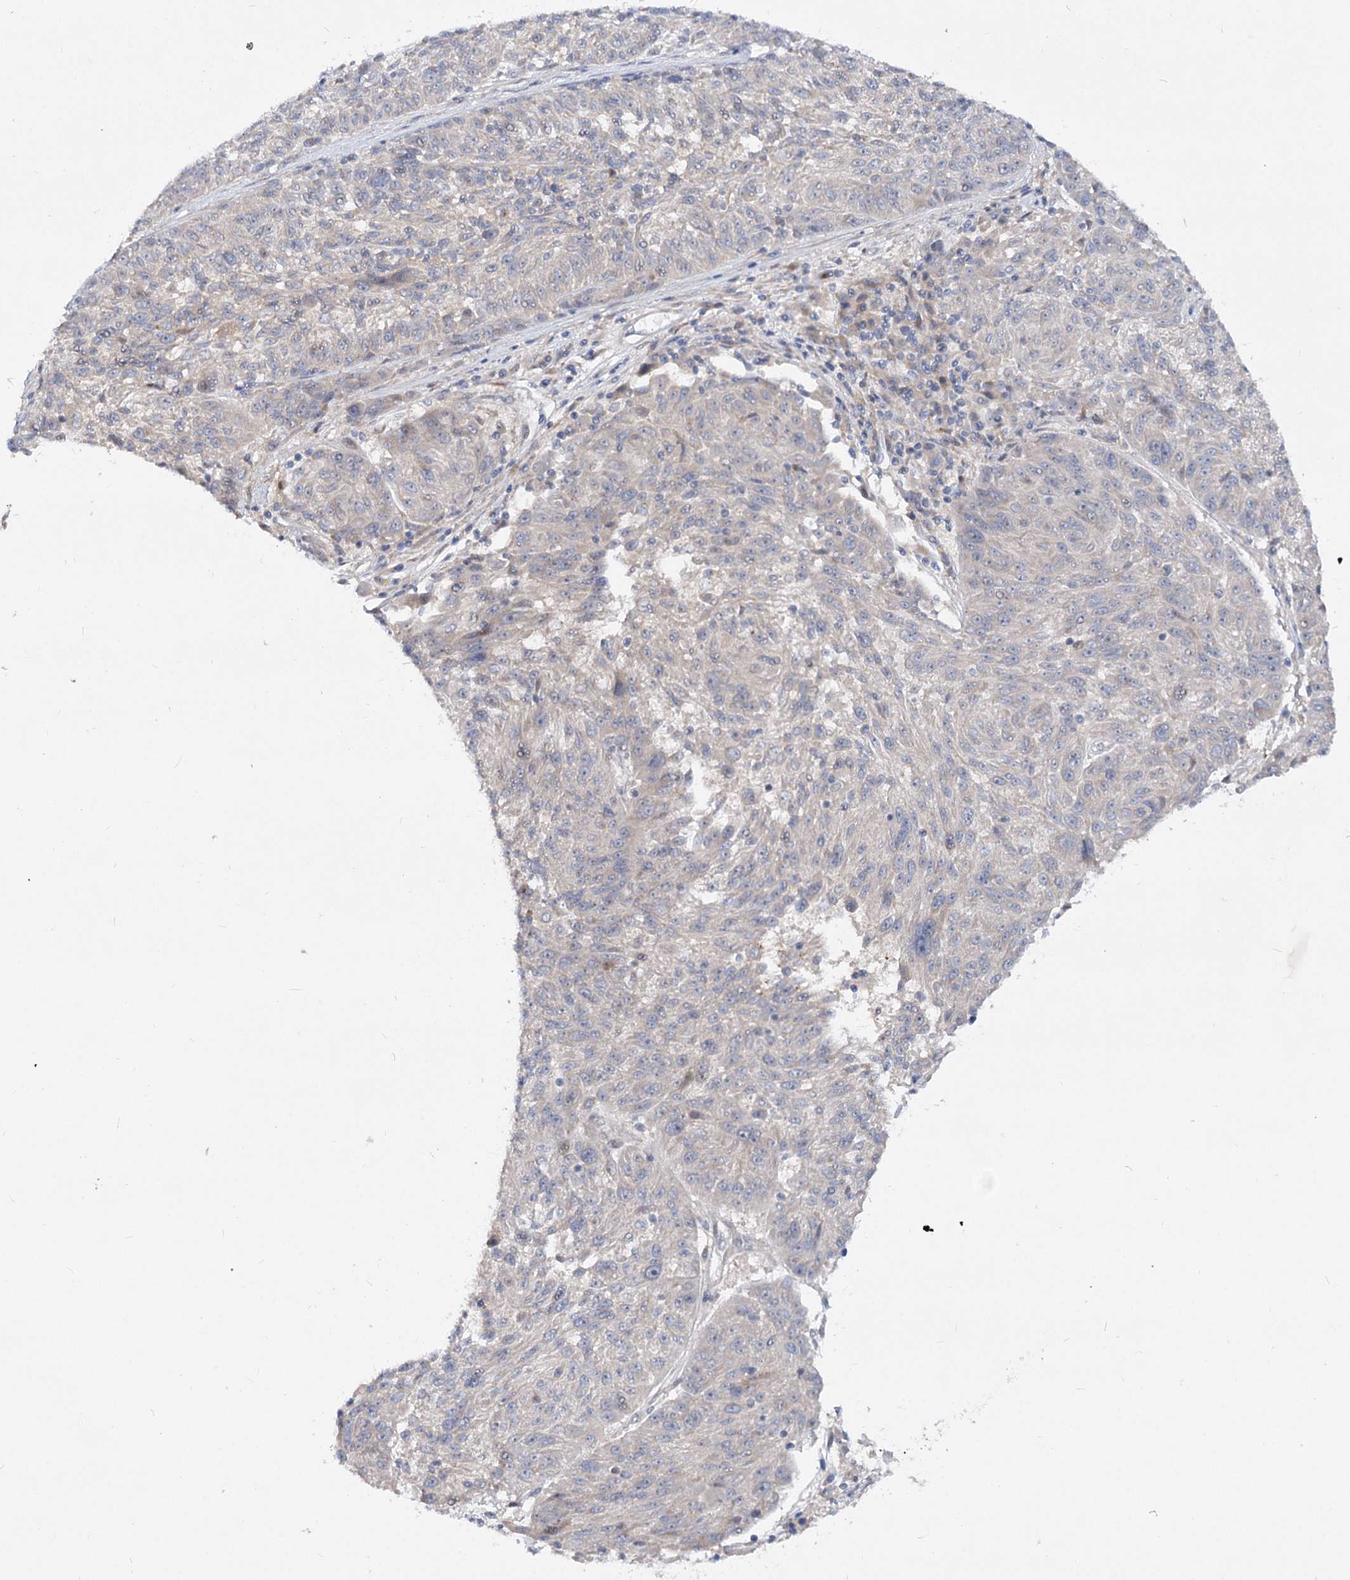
{"staining": {"intensity": "negative", "quantity": "none", "location": "none"}, "tissue": "melanoma", "cell_type": "Tumor cells", "image_type": "cancer", "snomed": [{"axis": "morphology", "description": "Malignant melanoma, NOS"}, {"axis": "topography", "description": "Skin"}], "caption": "Photomicrograph shows no significant protein expression in tumor cells of melanoma. Nuclei are stained in blue.", "gene": "FGF19", "patient": {"sex": "male", "age": 53}}